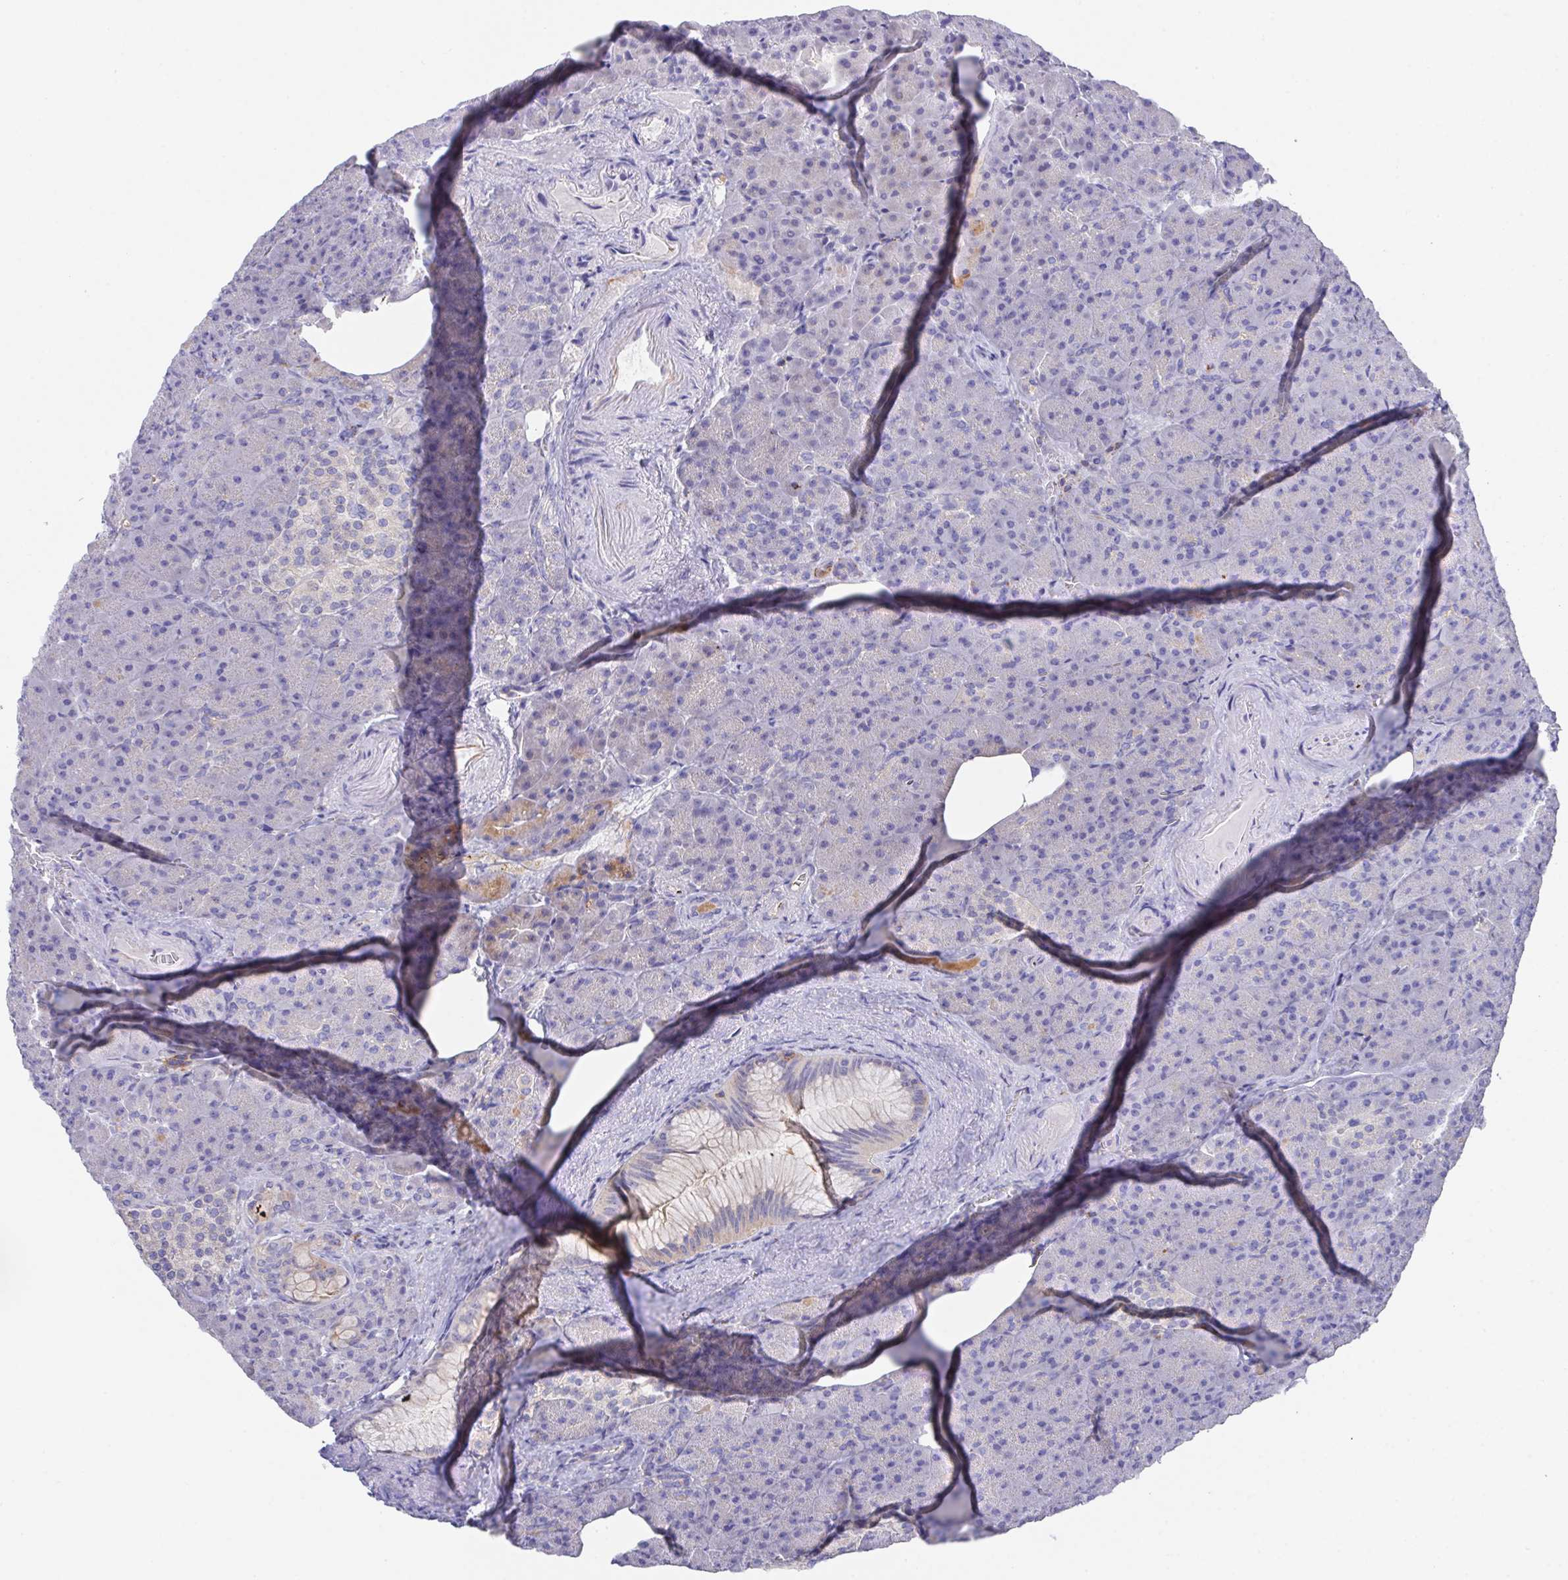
{"staining": {"intensity": "negative", "quantity": "none", "location": "none"}, "tissue": "pancreas", "cell_type": "Exocrine glandular cells", "image_type": "normal", "snomed": [{"axis": "morphology", "description": "Normal tissue, NOS"}, {"axis": "topography", "description": "Pancreas"}], "caption": "An image of pancreas stained for a protein exhibits no brown staining in exocrine glandular cells.", "gene": "PRG3", "patient": {"sex": "female", "age": 74}}